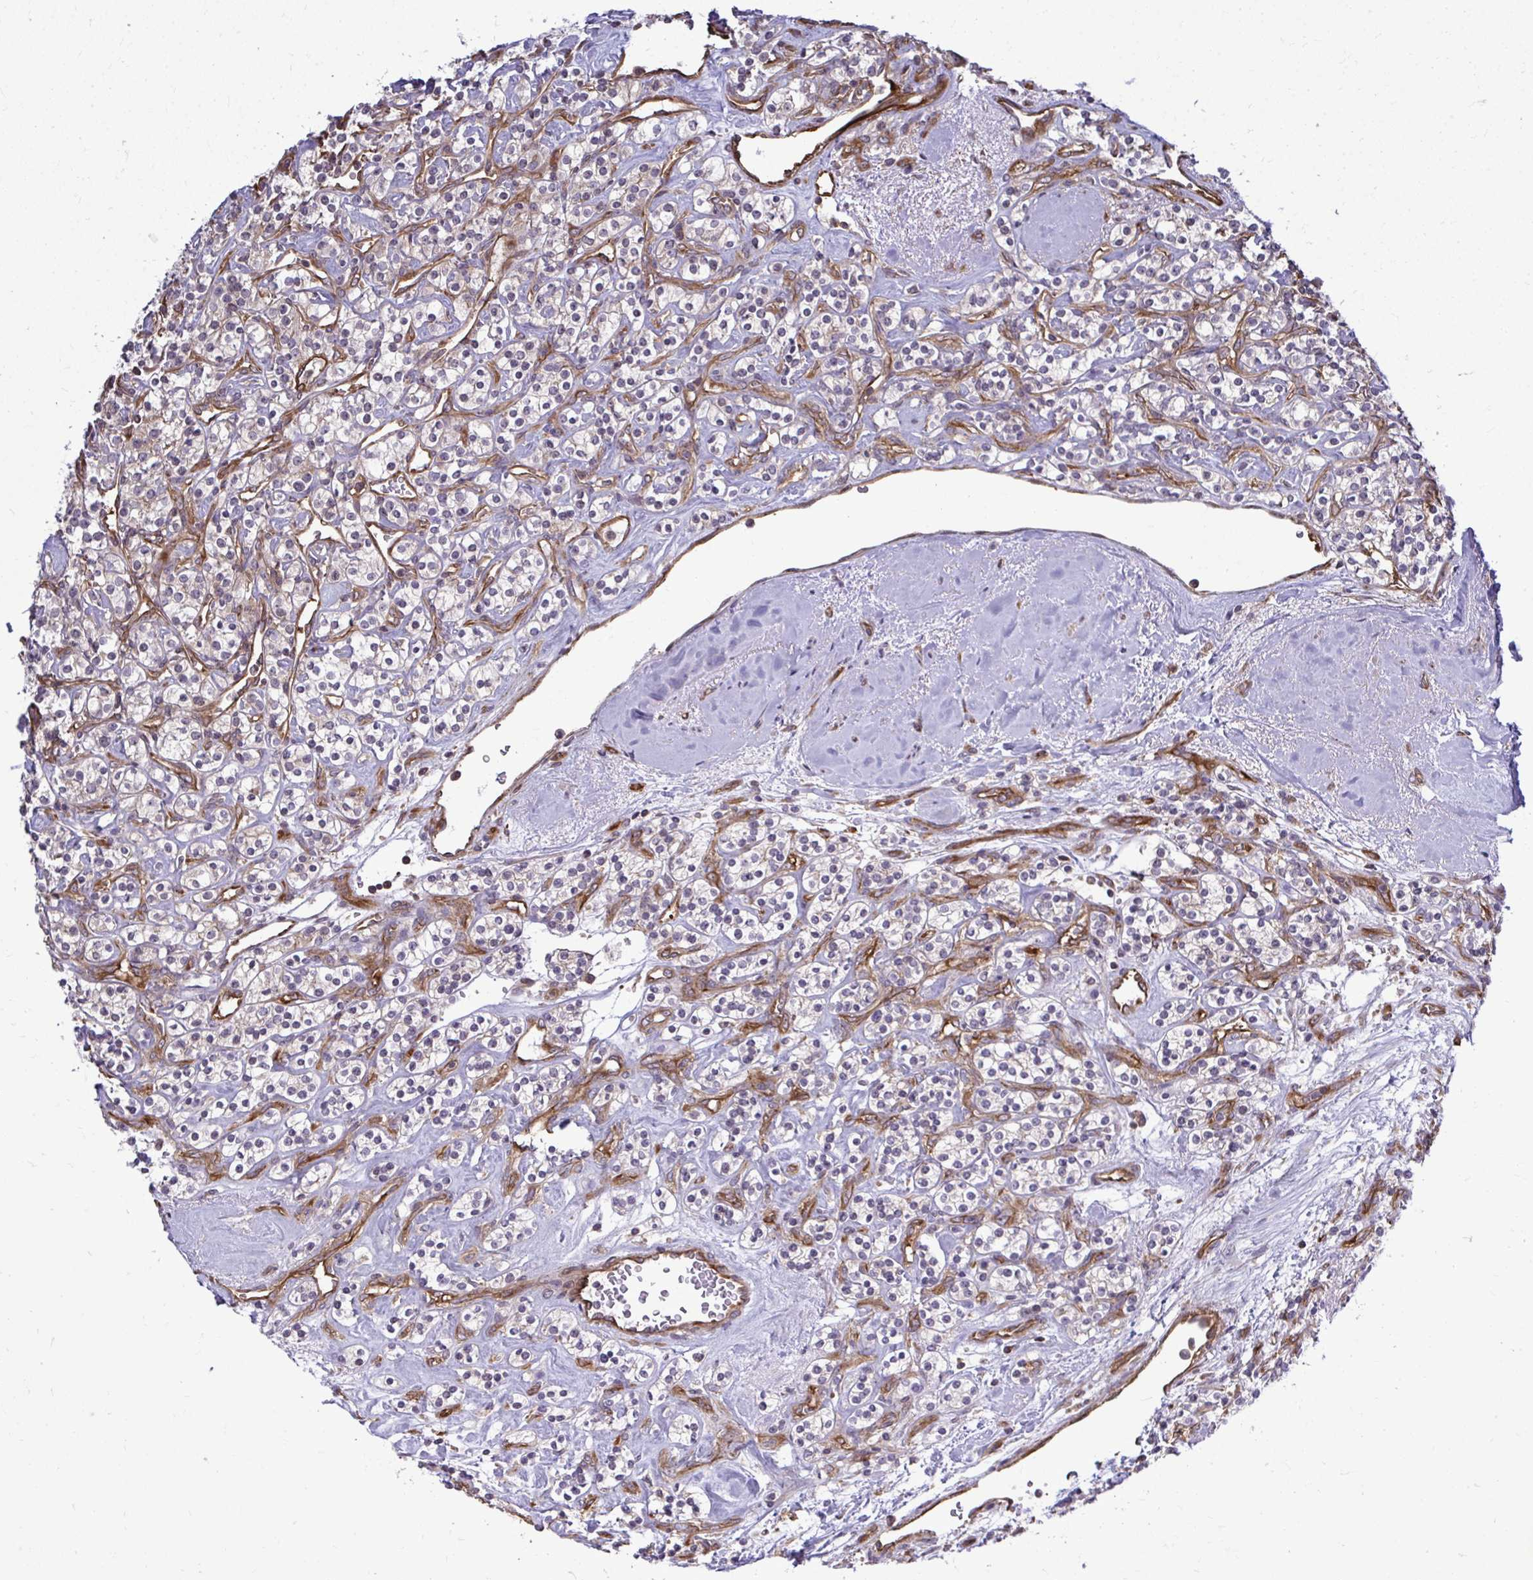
{"staining": {"intensity": "negative", "quantity": "none", "location": "none"}, "tissue": "renal cancer", "cell_type": "Tumor cells", "image_type": "cancer", "snomed": [{"axis": "morphology", "description": "Adenocarcinoma, NOS"}, {"axis": "topography", "description": "Kidney"}], "caption": "IHC micrograph of neoplastic tissue: adenocarcinoma (renal) stained with DAB (3,3'-diaminobenzidine) reveals no significant protein expression in tumor cells.", "gene": "FUT10", "patient": {"sex": "male", "age": 77}}